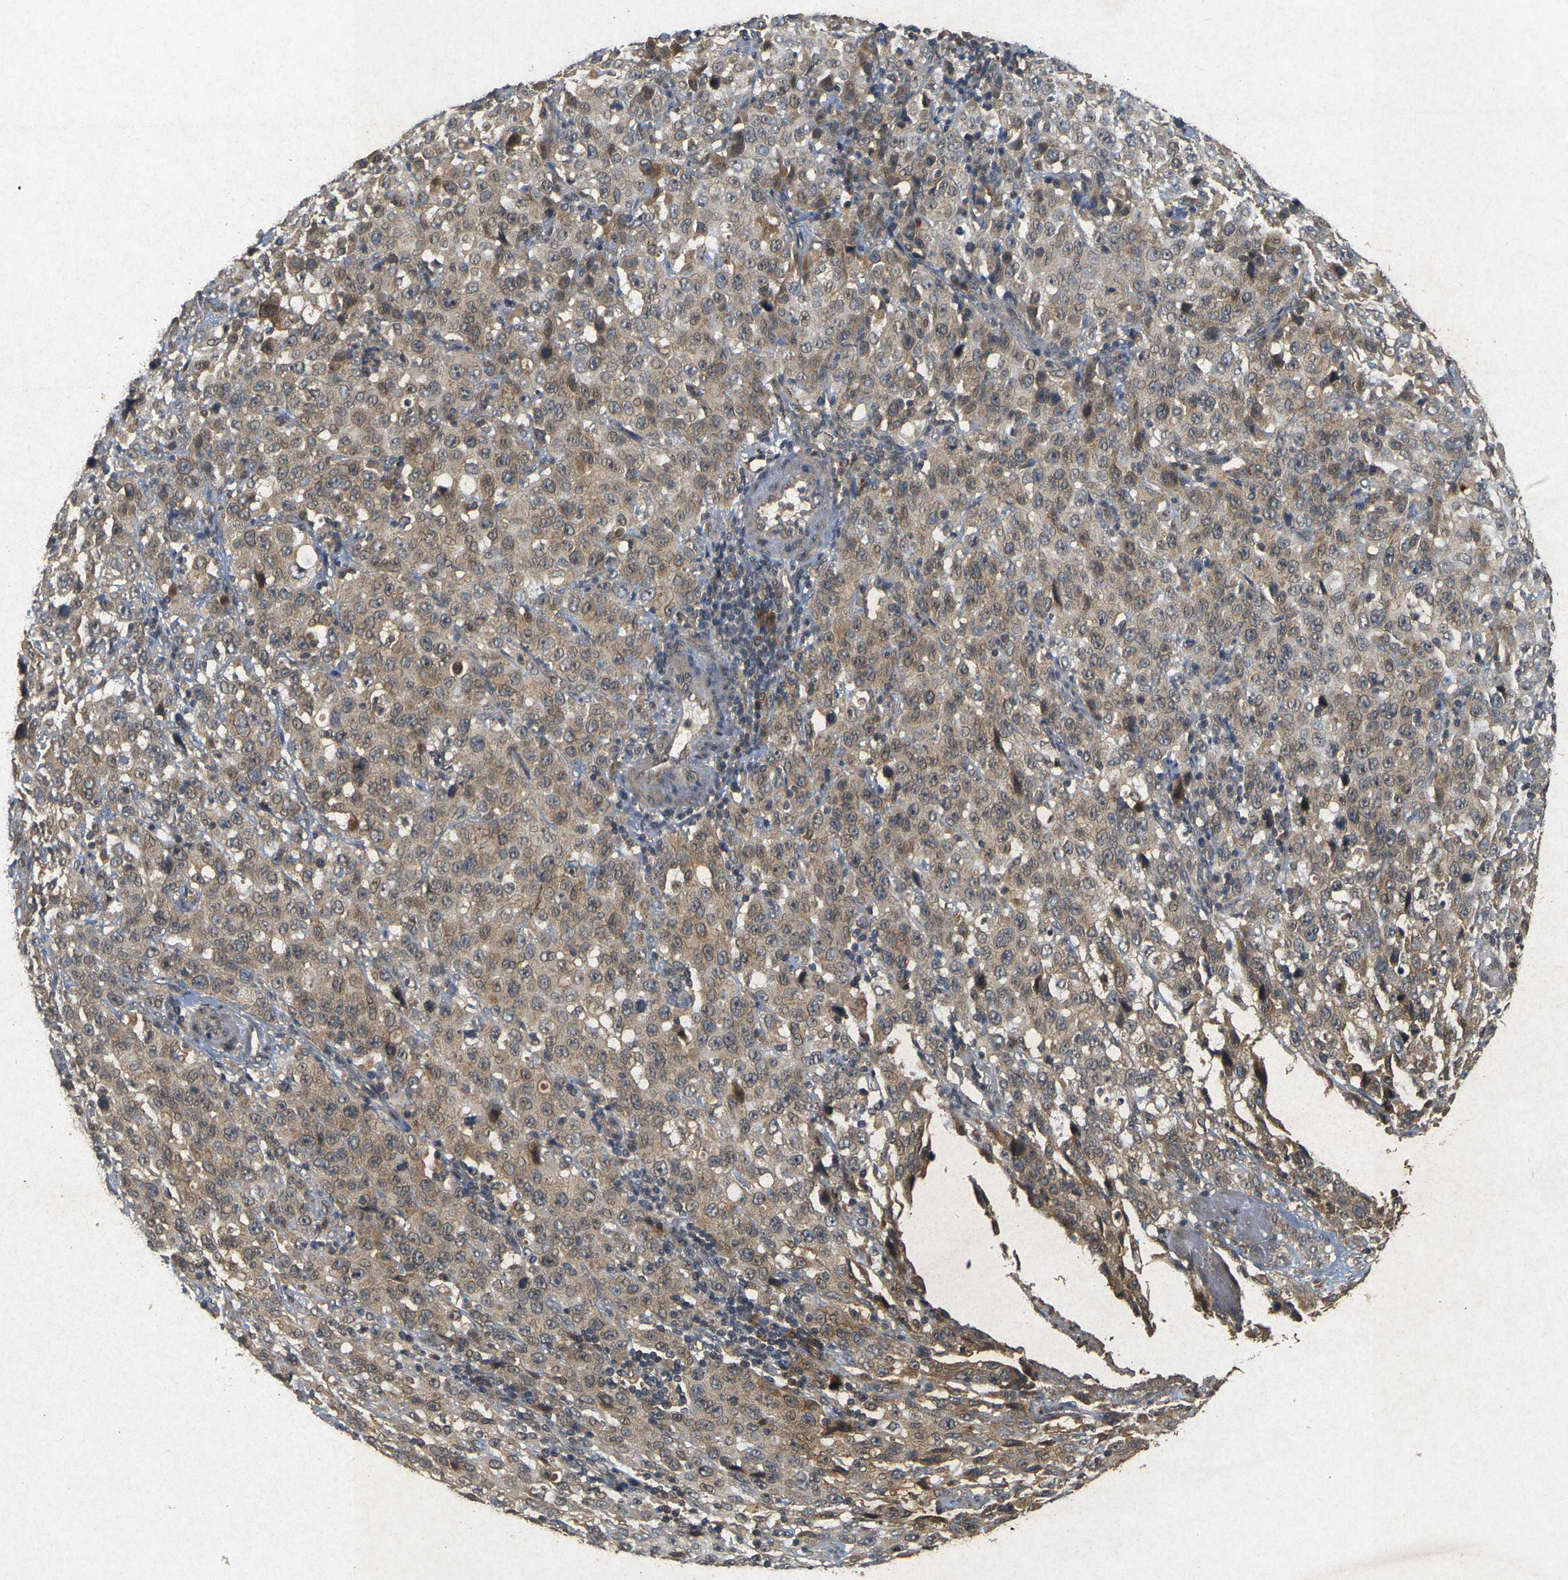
{"staining": {"intensity": "weak", "quantity": ">75%", "location": "cytoplasmic/membranous"}, "tissue": "stomach cancer", "cell_type": "Tumor cells", "image_type": "cancer", "snomed": [{"axis": "morphology", "description": "Normal tissue, NOS"}, {"axis": "morphology", "description": "Adenocarcinoma, NOS"}, {"axis": "topography", "description": "Stomach"}], "caption": "Immunohistochemical staining of human adenocarcinoma (stomach) displays weak cytoplasmic/membranous protein expression in about >75% of tumor cells.", "gene": "ERN1", "patient": {"sex": "male", "age": 48}}